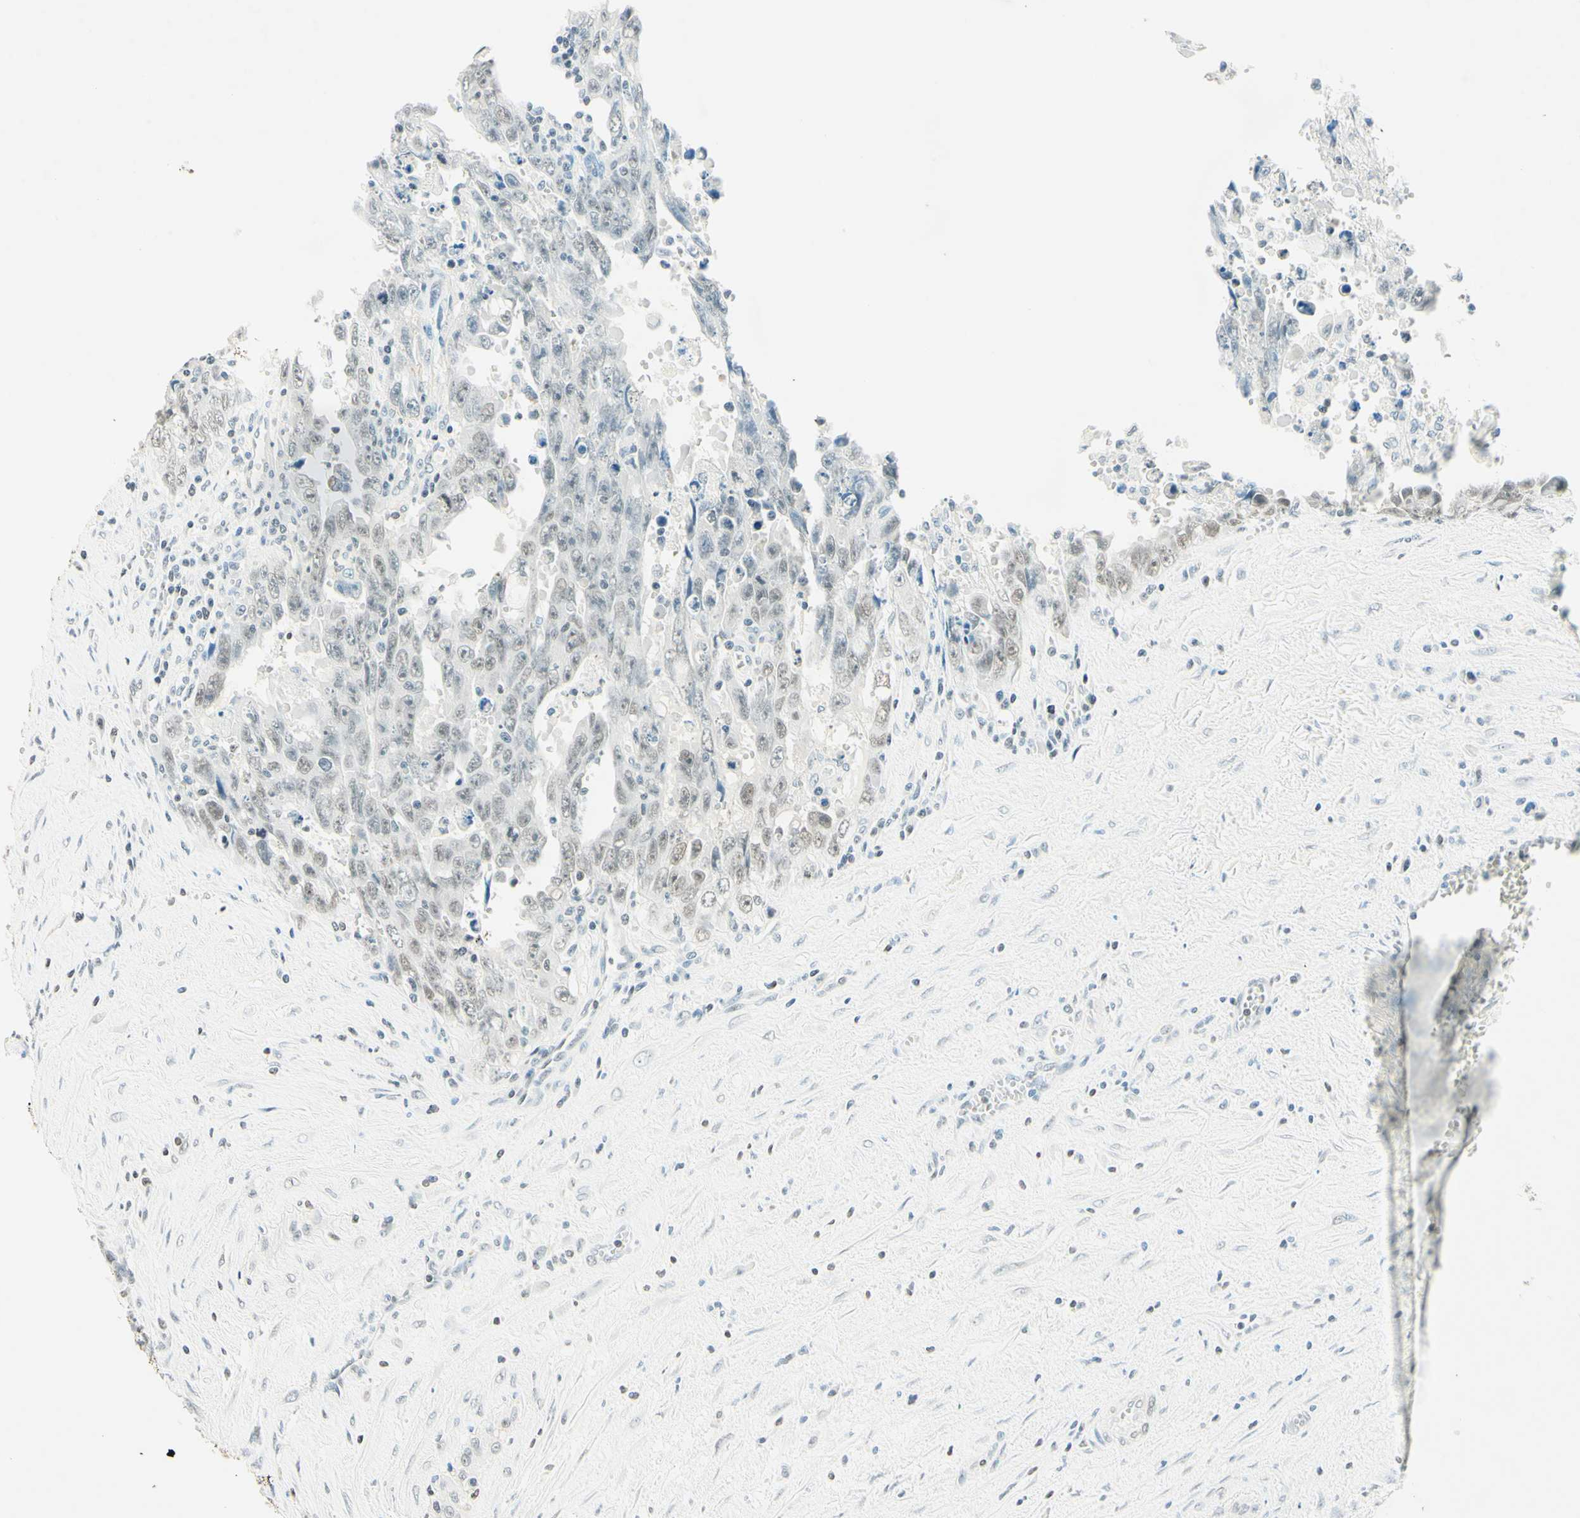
{"staining": {"intensity": "moderate", "quantity": "<25%", "location": "nuclear"}, "tissue": "testis cancer", "cell_type": "Tumor cells", "image_type": "cancer", "snomed": [{"axis": "morphology", "description": "Carcinoma, Embryonal, NOS"}, {"axis": "topography", "description": "Testis"}], "caption": "Immunohistochemical staining of human testis cancer displays low levels of moderate nuclear expression in approximately <25% of tumor cells.", "gene": "MSH2", "patient": {"sex": "male", "age": 28}}